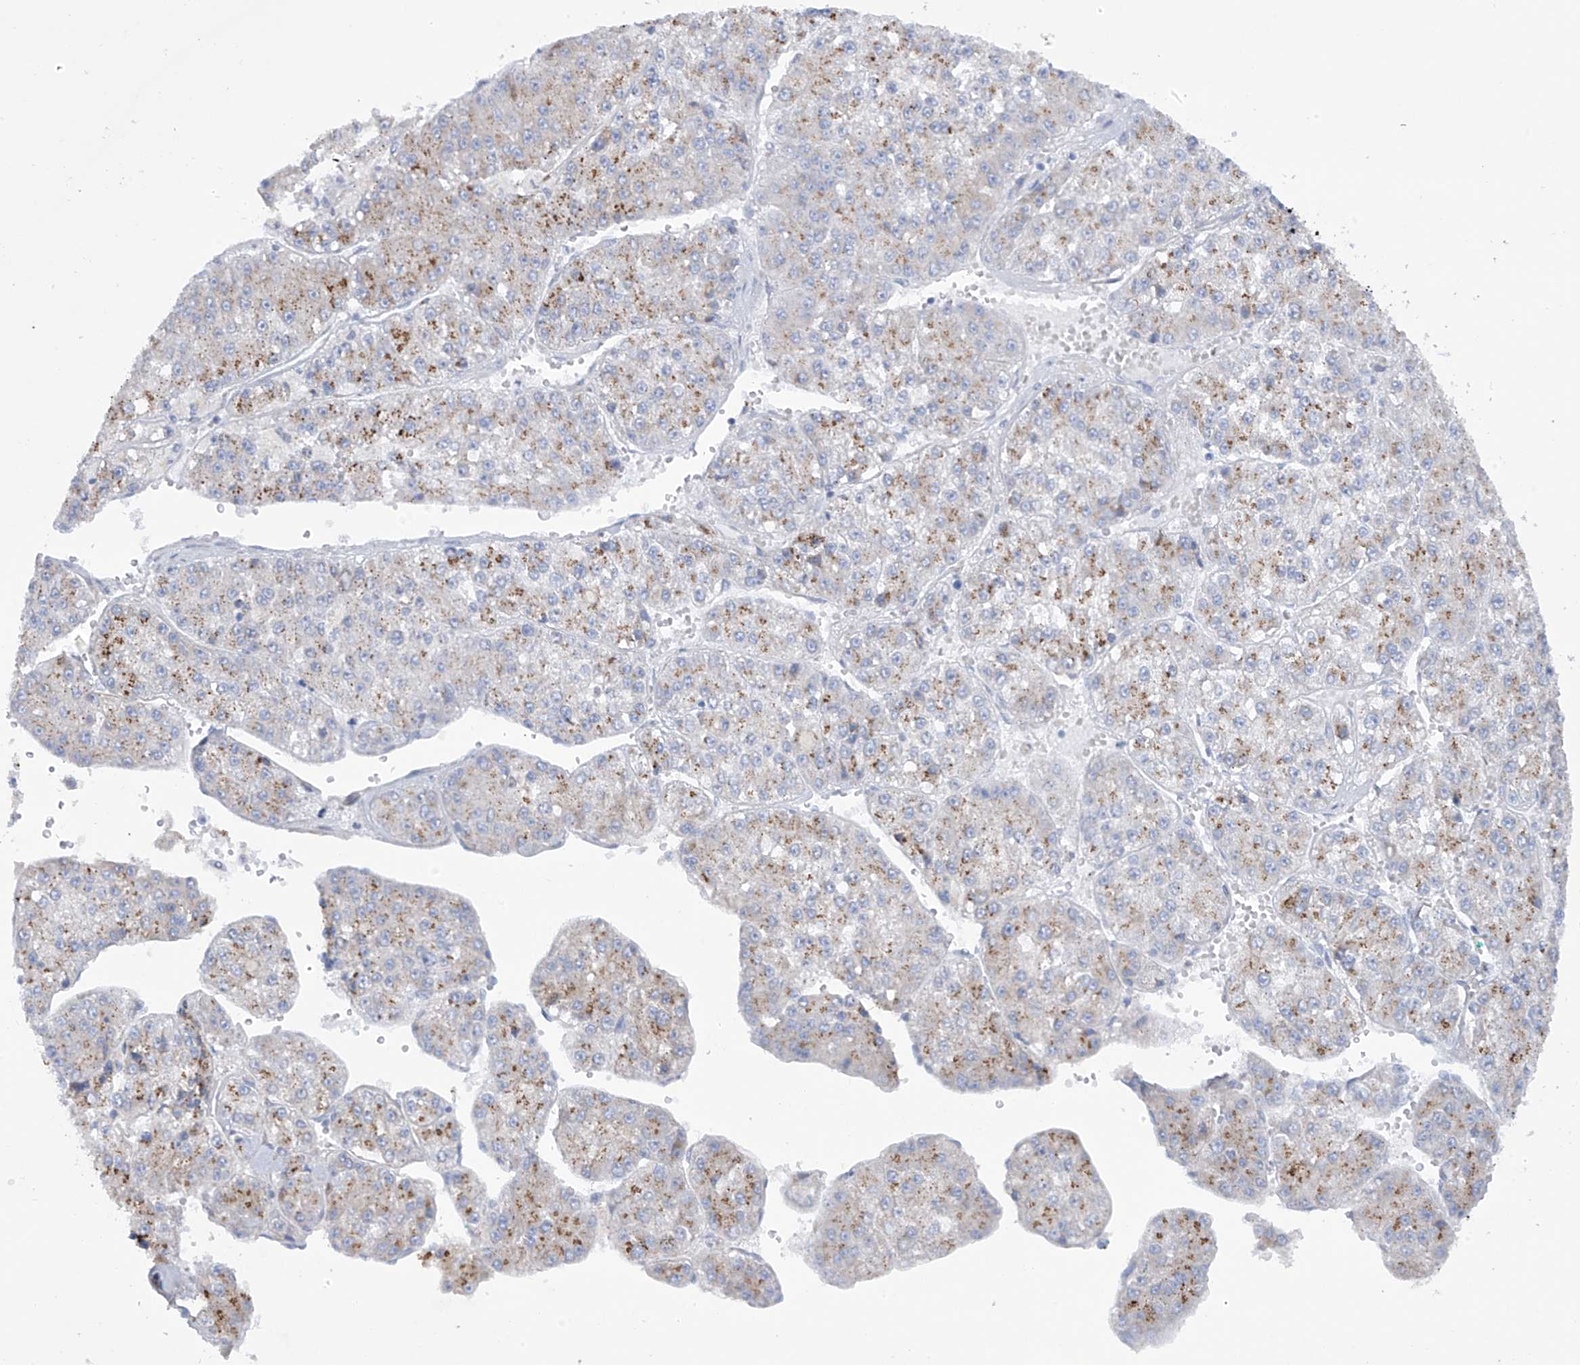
{"staining": {"intensity": "moderate", "quantity": "25%-75%", "location": "cytoplasmic/membranous"}, "tissue": "liver cancer", "cell_type": "Tumor cells", "image_type": "cancer", "snomed": [{"axis": "morphology", "description": "Carcinoma, Hepatocellular, NOS"}, {"axis": "topography", "description": "Liver"}], "caption": "Immunohistochemical staining of hepatocellular carcinoma (liver) displays medium levels of moderate cytoplasmic/membranous staining in about 25%-75% of tumor cells. The staining is performed using DAB brown chromogen to label protein expression. The nuclei are counter-stained blue using hematoxylin.", "gene": "TRMT2B", "patient": {"sex": "female", "age": 73}}